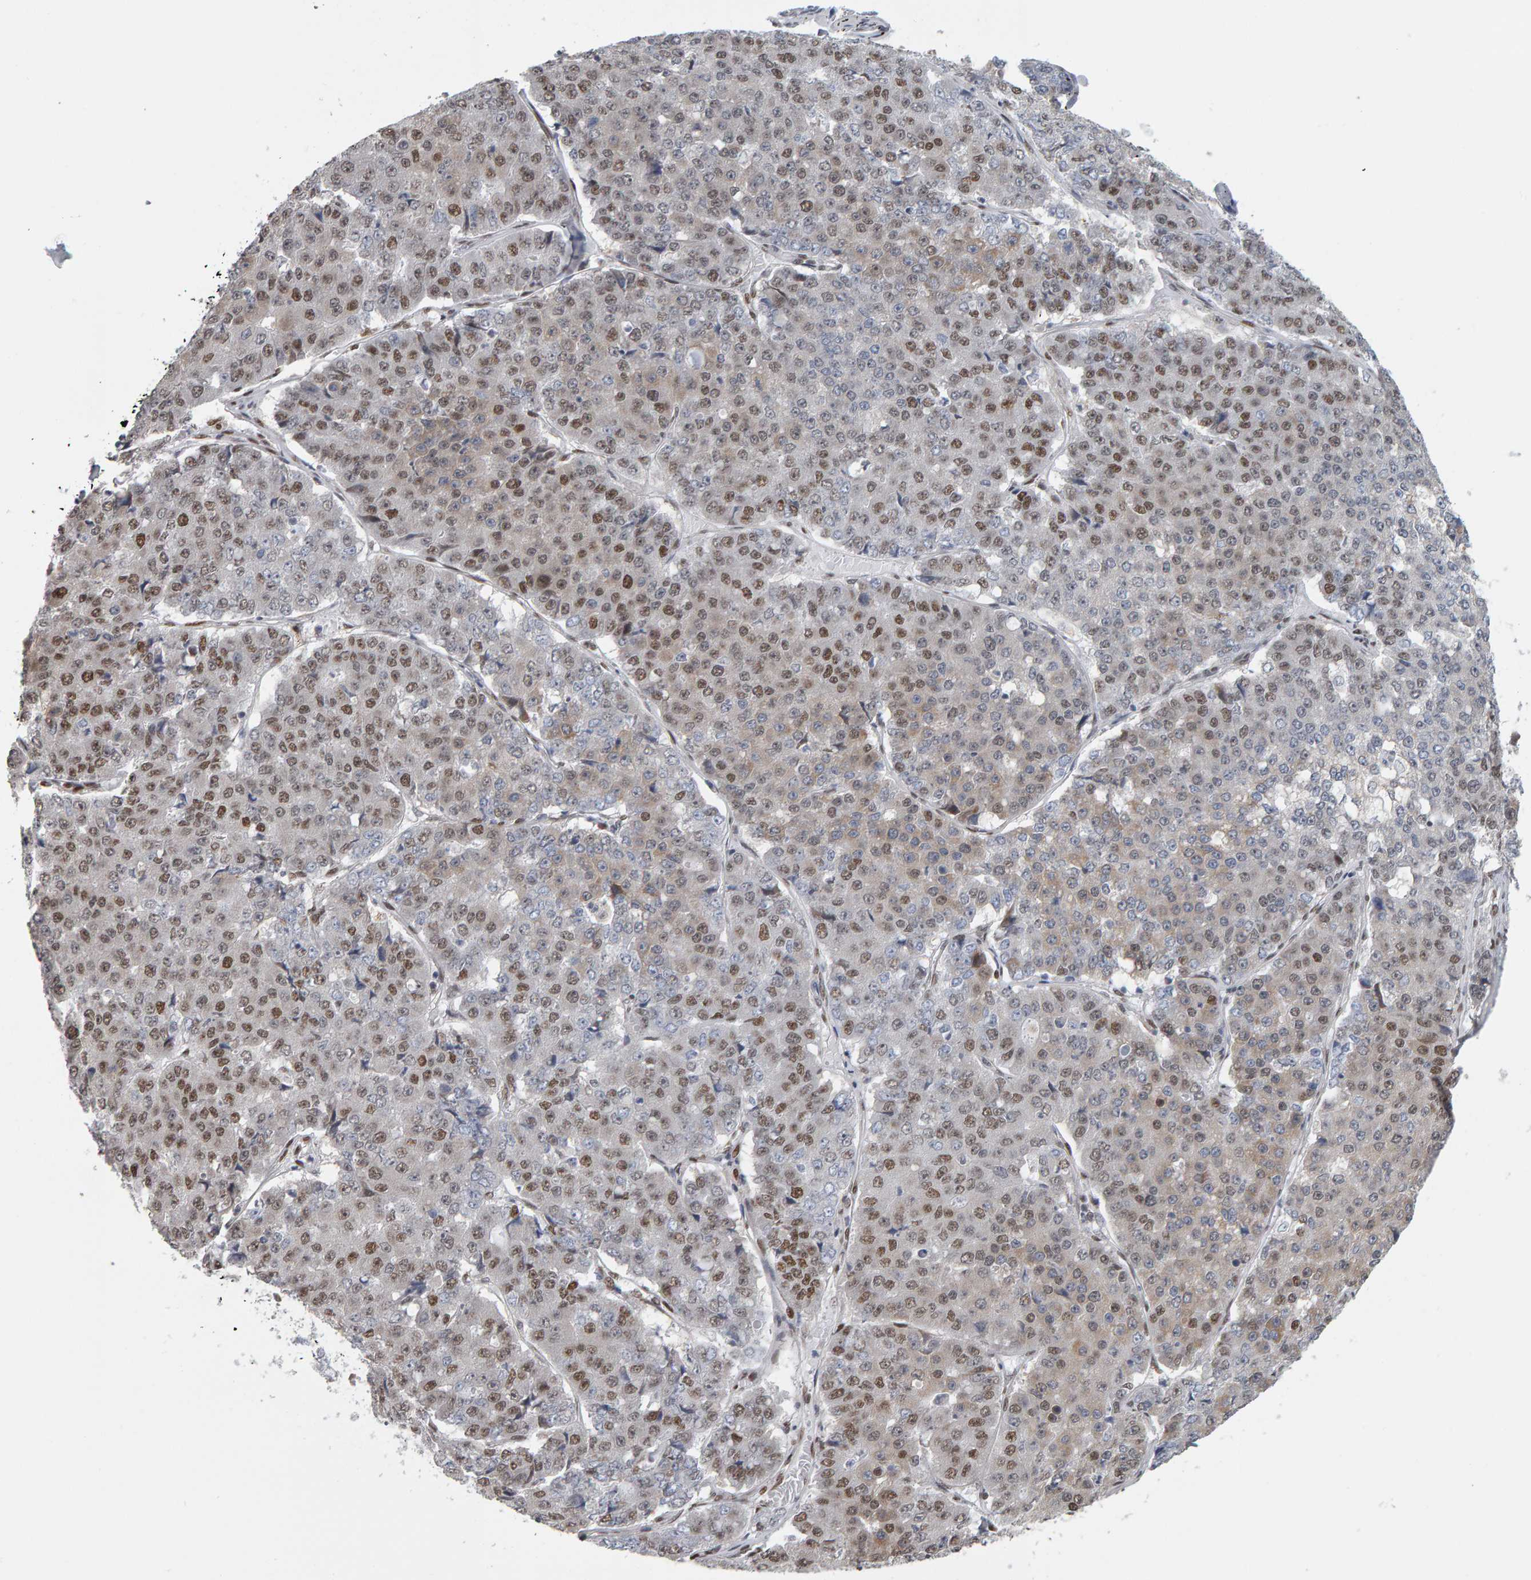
{"staining": {"intensity": "moderate", "quantity": ">75%", "location": "nuclear"}, "tissue": "pancreatic cancer", "cell_type": "Tumor cells", "image_type": "cancer", "snomed": [{"axis": "morphology", "description": "Adenocarcinoma, NOS"}, {"axis": "topography", "description": "Pancreas"}], "caption": "Immunohistochemistry (DAB (3,3'-diaminobenzidine)) staining of human pancreatic cancer (adenocarcinoma) exhibits moderate nuclear protein positivity in about >75% of tumor cells. (brown staining indicates protein expression, while blue staining denotes nuclei).", "gene": "ATF7IP", "patient": {"sex": "male", "age": 50}}